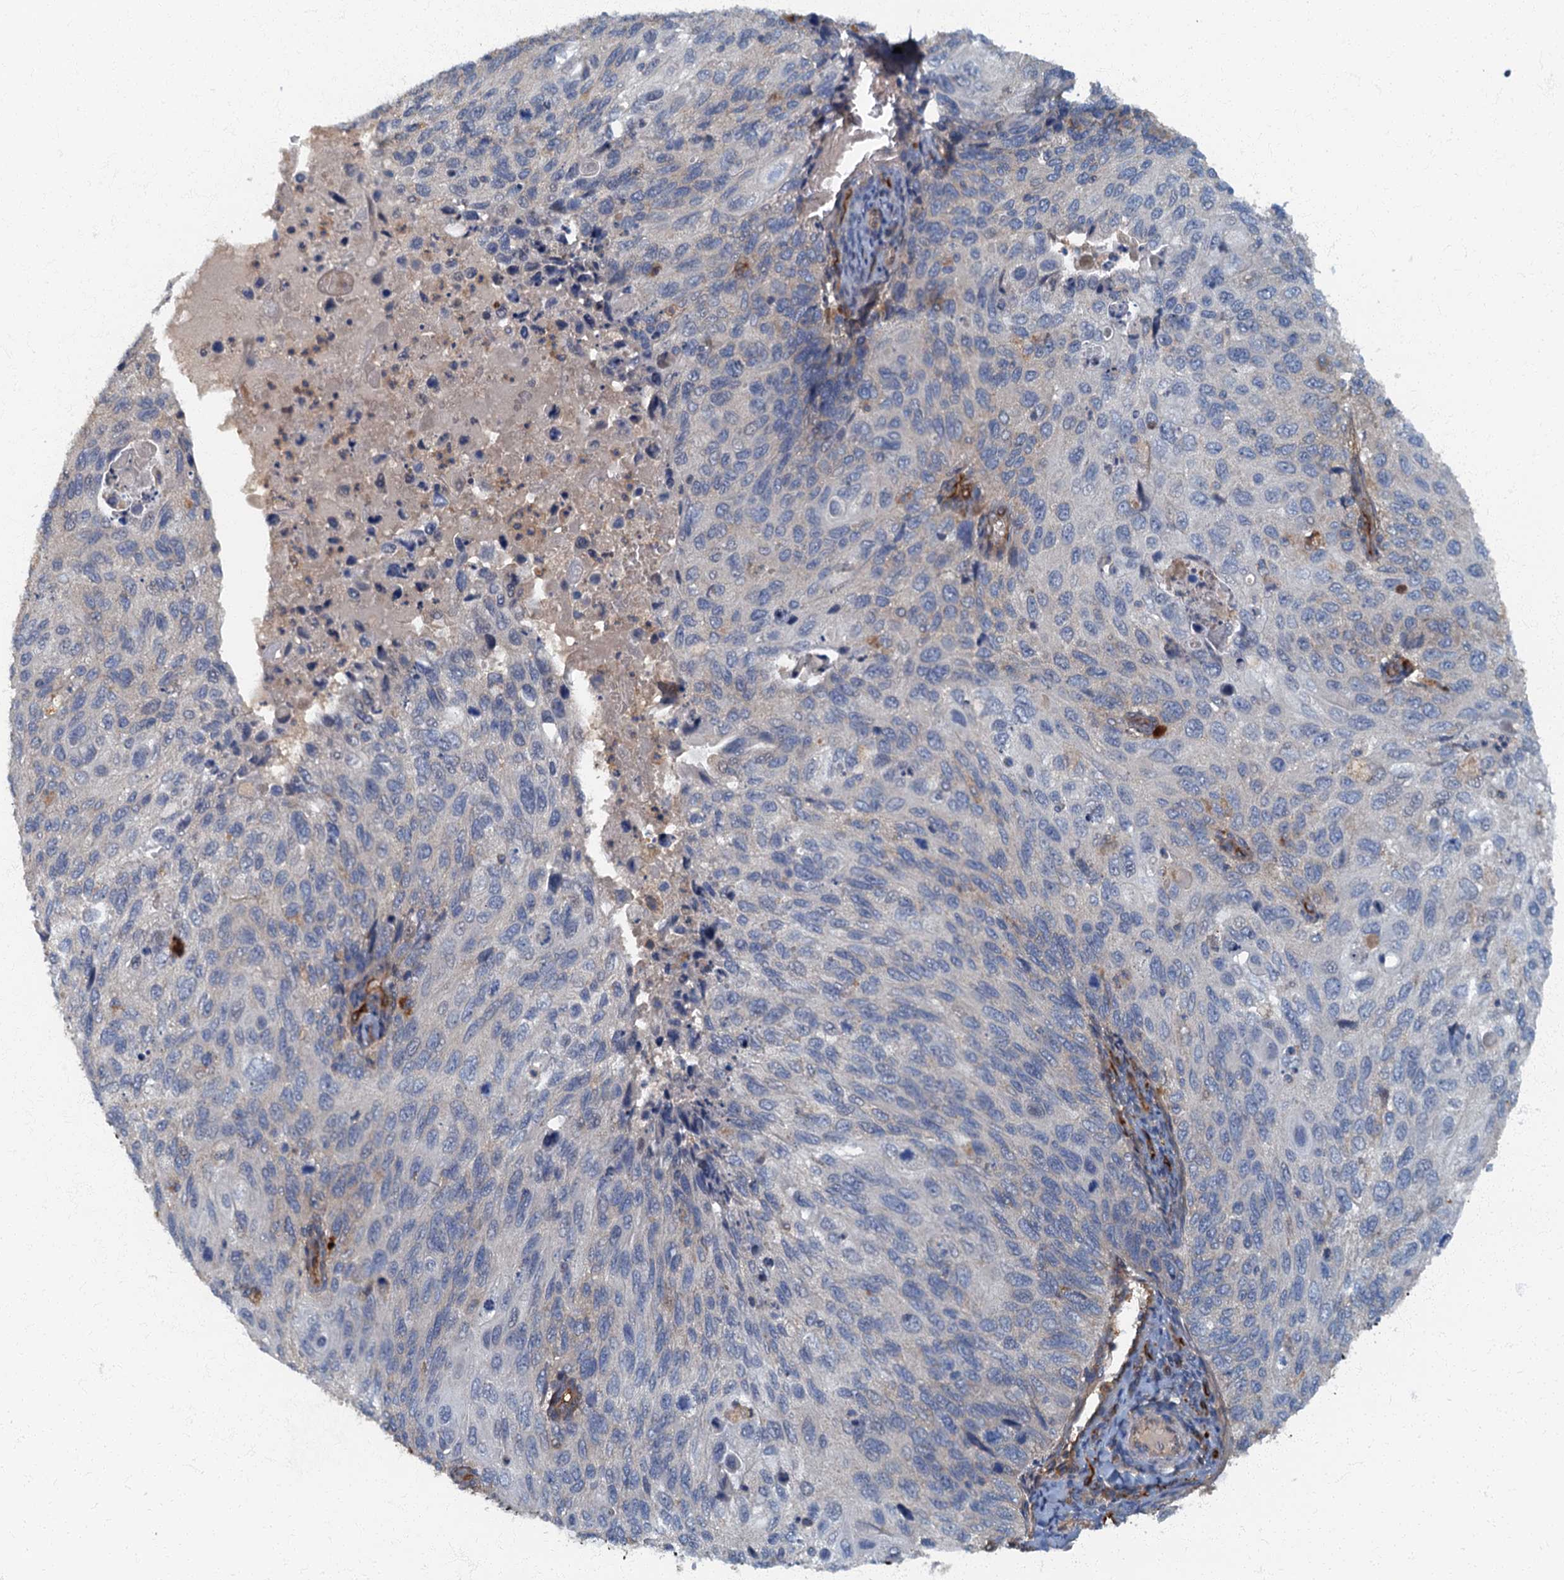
{"staining": {"intensity": "negative", "quantity": "none", "location": "none"}, "tissue": "cervical cancer", "cell_type": "Tumor cells", "image_type": "cancer", "snomed": [{"axis": "morphology", "description": "Squamous cell carcinoma, NOS"}, {"axis": "topography", "description": "Cervix"}], "caption": "There is no significant positivity in tumor cells of cervical squamous cell carcinoma. (DAB immunohistochemistry, high magnification).", "gene": "ARL11", "patient": {"sex": "female", "age": 70}}